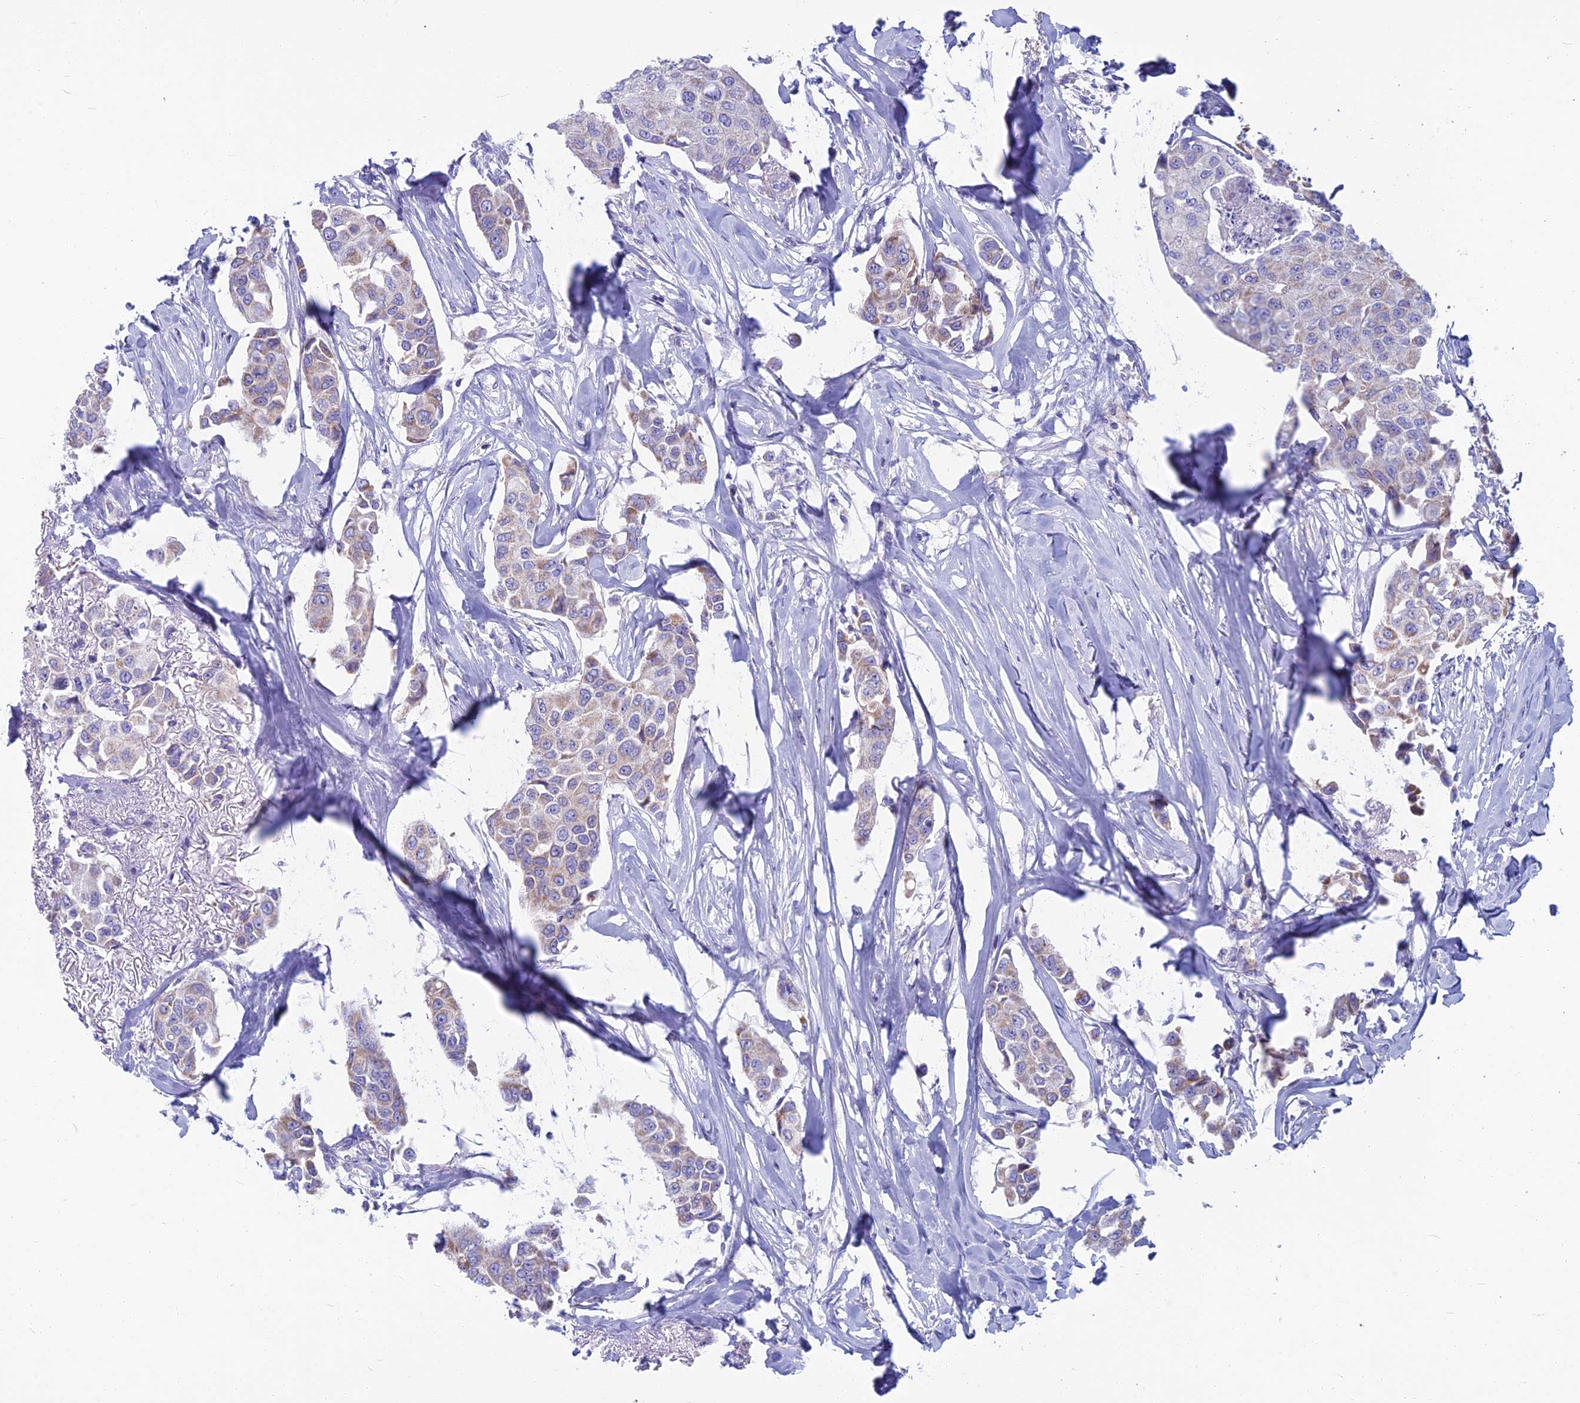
{"staining": {"intensity": "weak", "quantity": "<25%", "location": "cytoplasmic/membranous"}, "tissue": "breast cancer", "cell_type": "Tumor cells", "image_type": "cancer", "snomed": [{"axis": "morphology", "description": "Duct carcinoma"}, {"axis": "topography", "description": "Breast"}], "caption": "This is an immunohistochemistry micrograph of human infiltrating ductal carcinoma (breast). There is no expression in tumor cells.", "gene": "CS", "patient": {"sex": "female", "age": 80}}